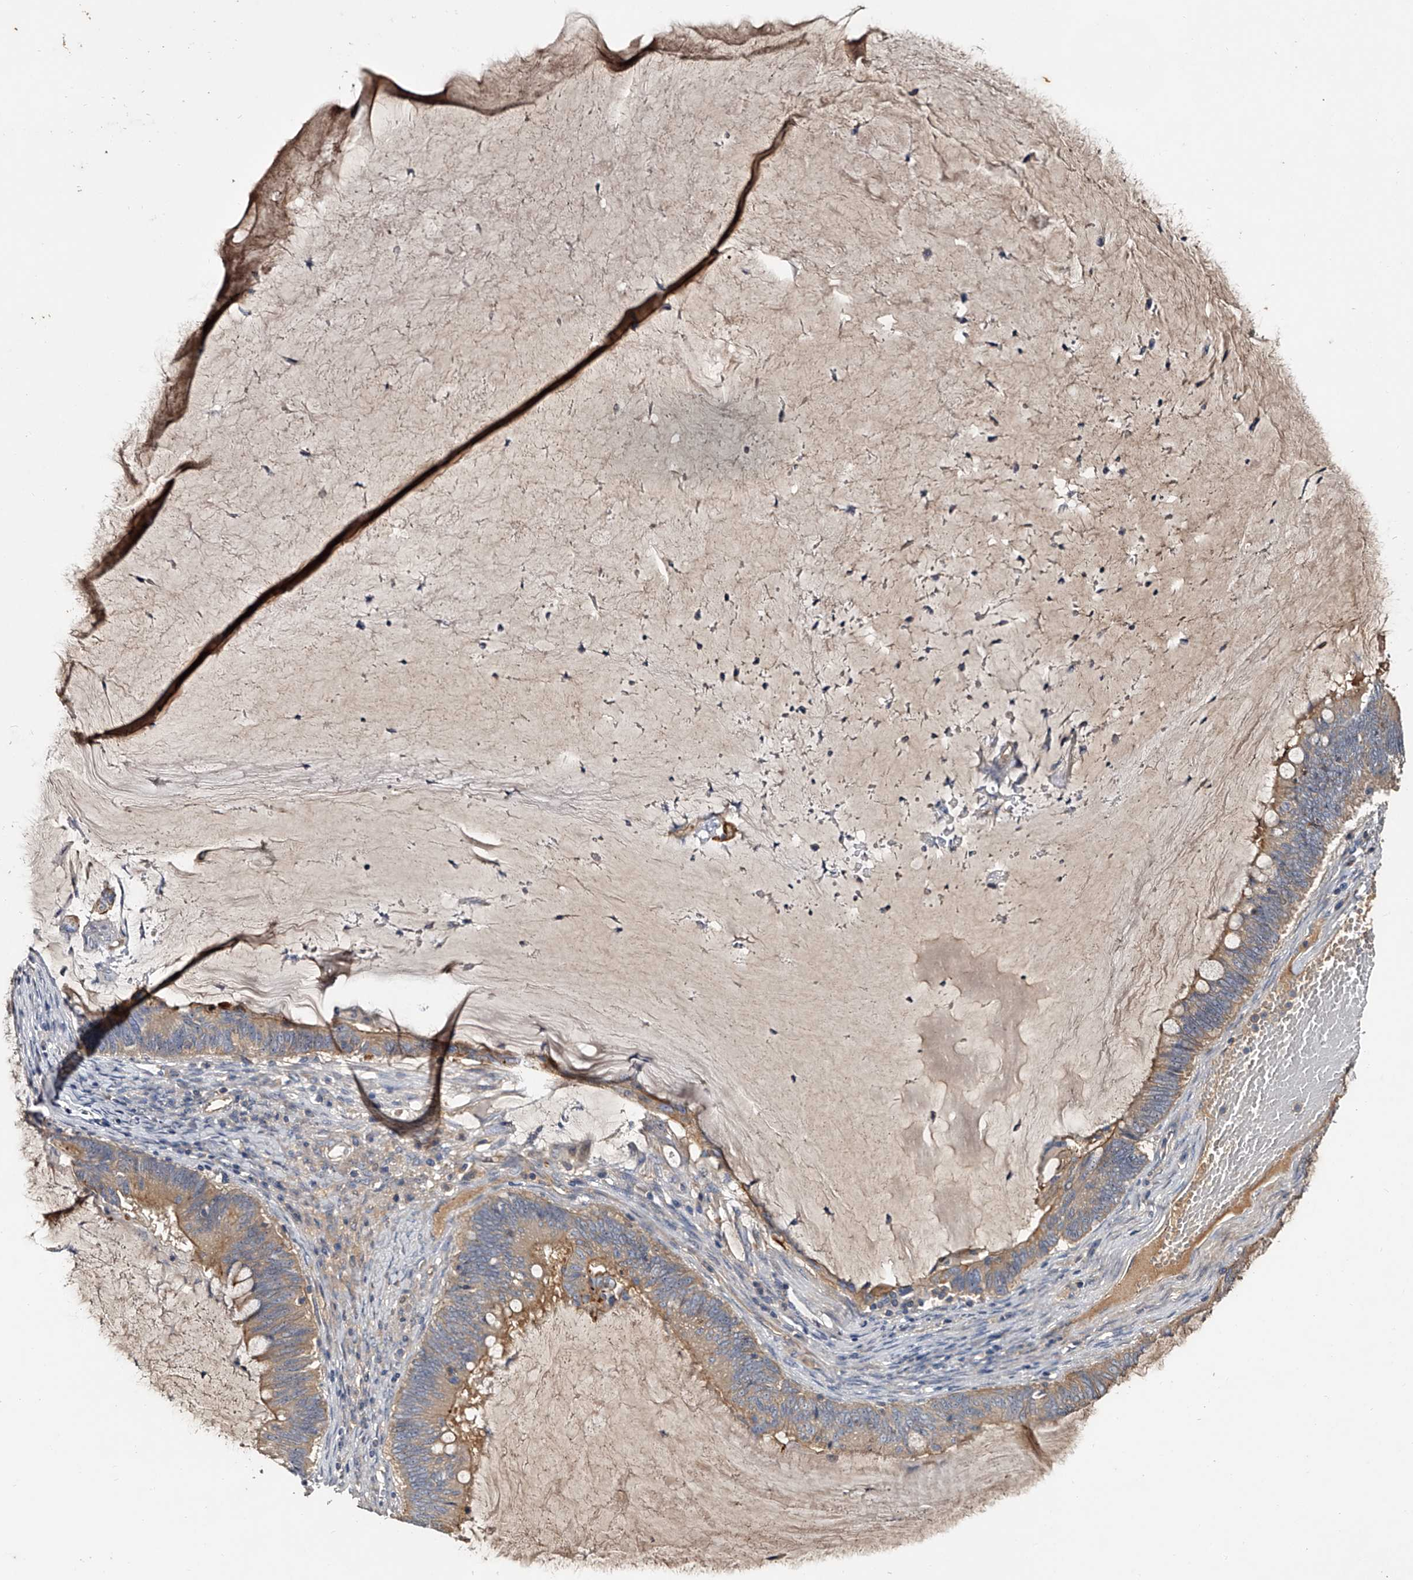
{"staining": {"intensity": "moderate", "quantity": ">75%", "location": "cytoplasmic/membranous"}, "tissue": "ovarian cancer", "cell_type": "Tumor cells", "image_type": "cancer", "snomed": [{"axis": "morphology", "description": "Cystadenocarcinoma, mucinous, NOS"}, {"axis": "topography", "description": "Ovary"}], "caption": "Ovarian mucinous cystadenocarcinoma stained with a protein marker shows moderate staining in tumor cells.", "gene": "MDN1", "patient": {"sex": "female", "age": 61}}